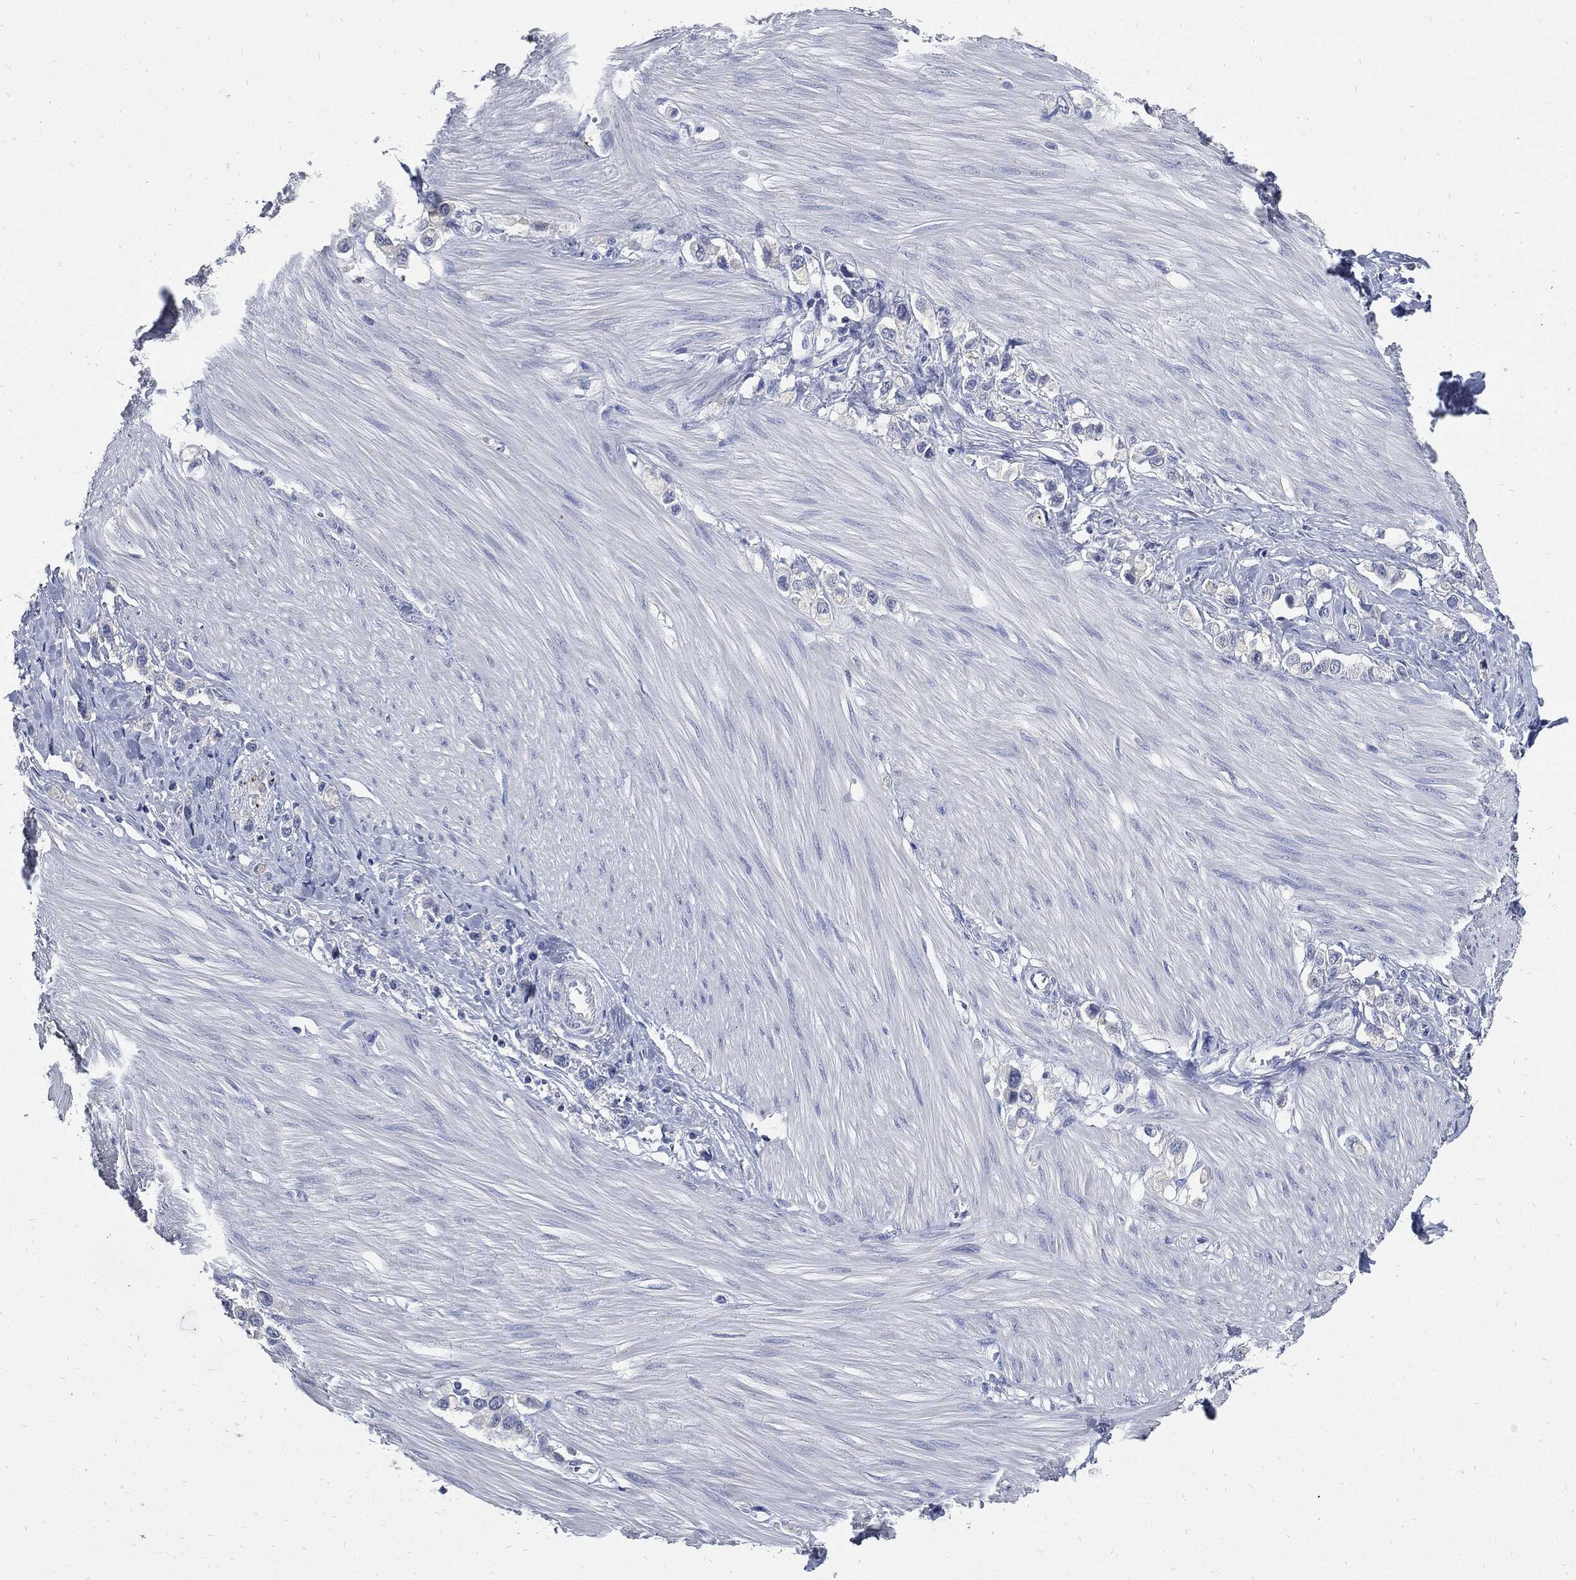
{"staining": {"intensity": "negative", "quantity": "none", "location": "none"}, "tissue": "stomach cancer", "cell_type": "Tumor cells", "image_type": "cancer", "snomed": [{"axis": "morphology", "description": "Normal tissue, NOS"}, {"axis": "morphology", "description": "Adenocarcinoma, NOS"}, {"axis": "morphology", "description": "Adenocarcinoma, High grade"}, {"axis": "topography", "description": "Stomach, upper"}, {"axis": "topography", "description": "Stomach"}], "caption": "A photomicrograph of human stomach cancer is negative for staining in tumor cells.", "gene": "CPE", "patient": {"sex": "female", "age": 65}}